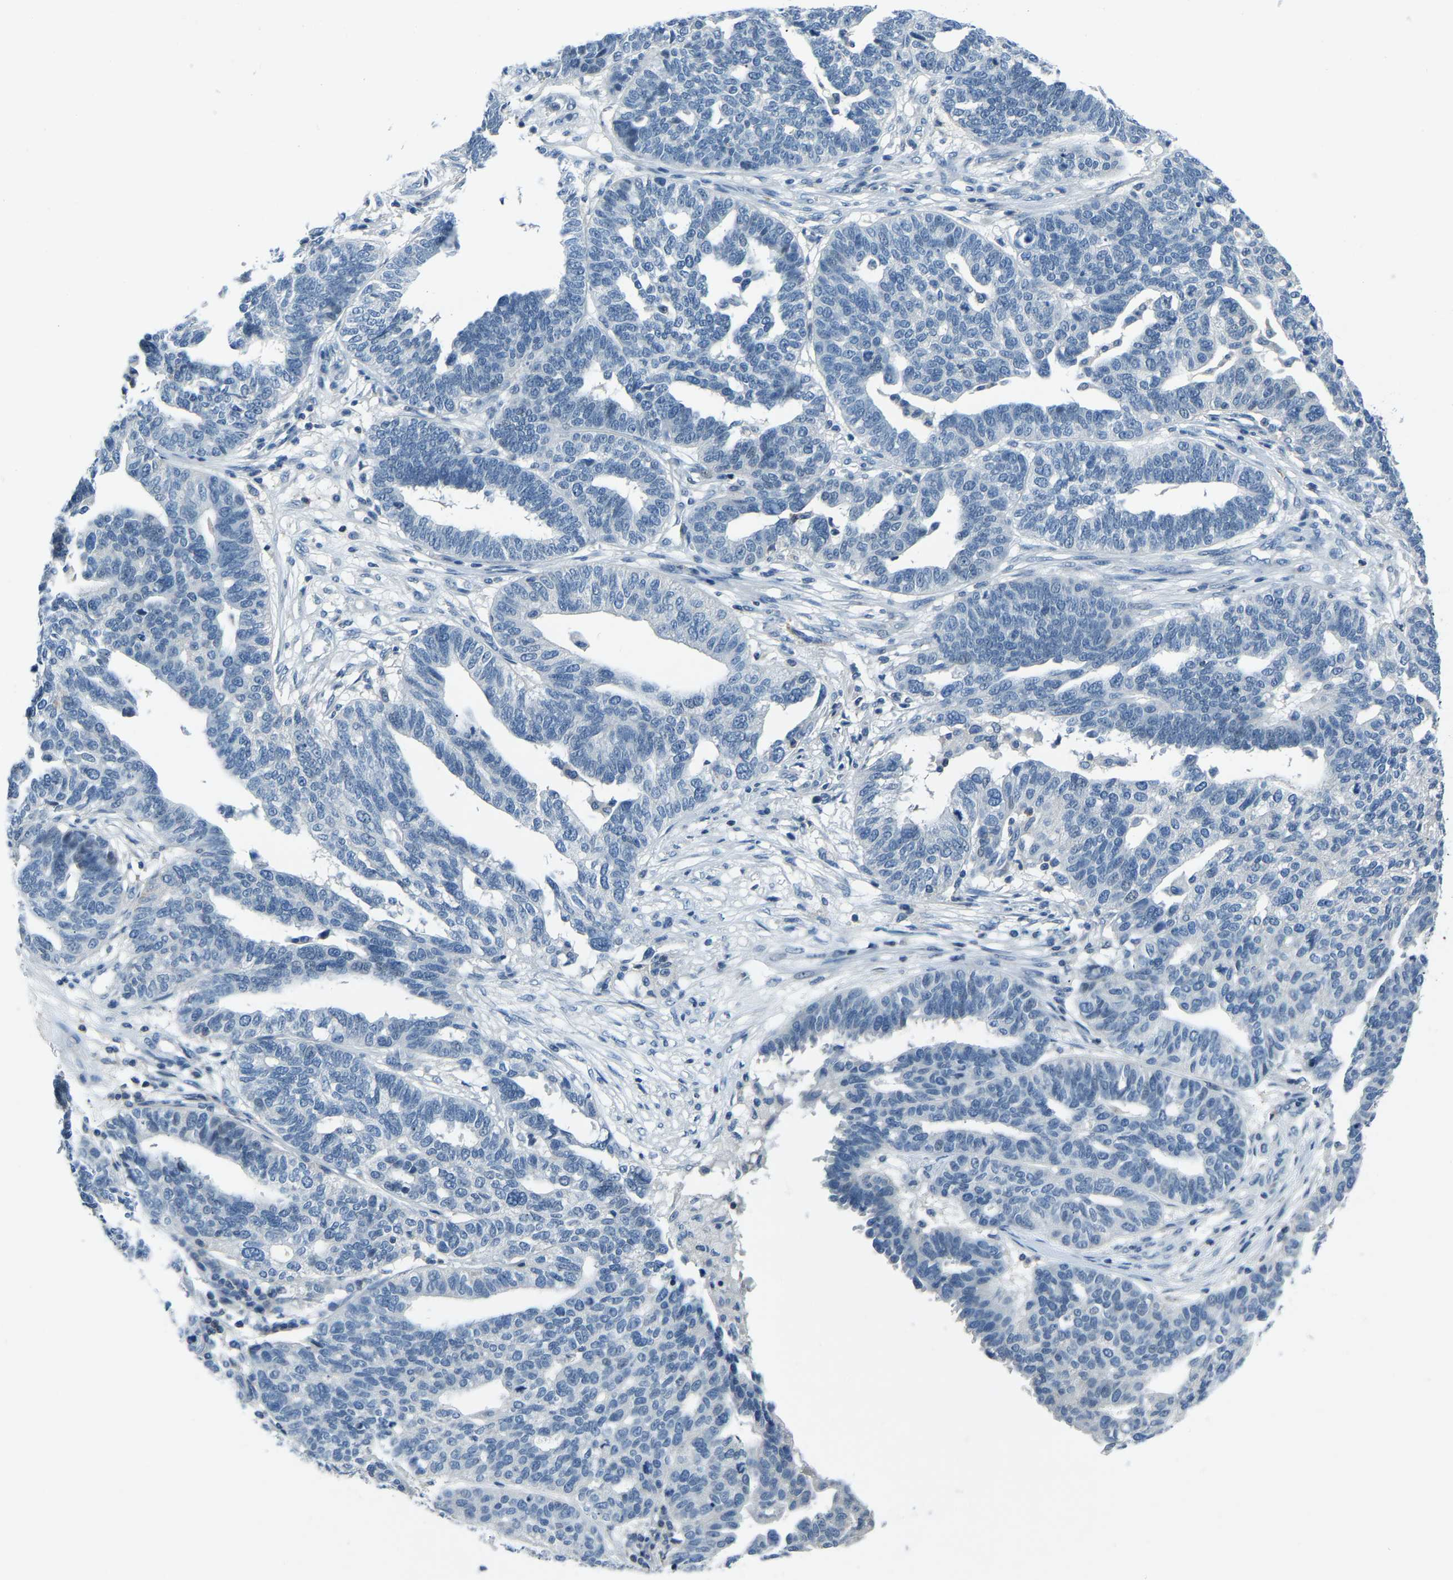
{"staining": {"intensity": "negative", "quantity": "none", "location": "none"}, "tissue": "ovarian cancer", "cell_type": "Tumor cells", "image_type": "cancer", "snomed": [{"axis": "morphology", "description": "Cystadenocarcinoma, serous, NOS"}, {"axis": "topography", "description": "Ovary"}], "caption": "The photomicrograph displays no staining of tumor cells in ovarian serous cystadenocarcinoma.", "gene": "XIRP1", "patient": {"sex": "female", "age": 59}}